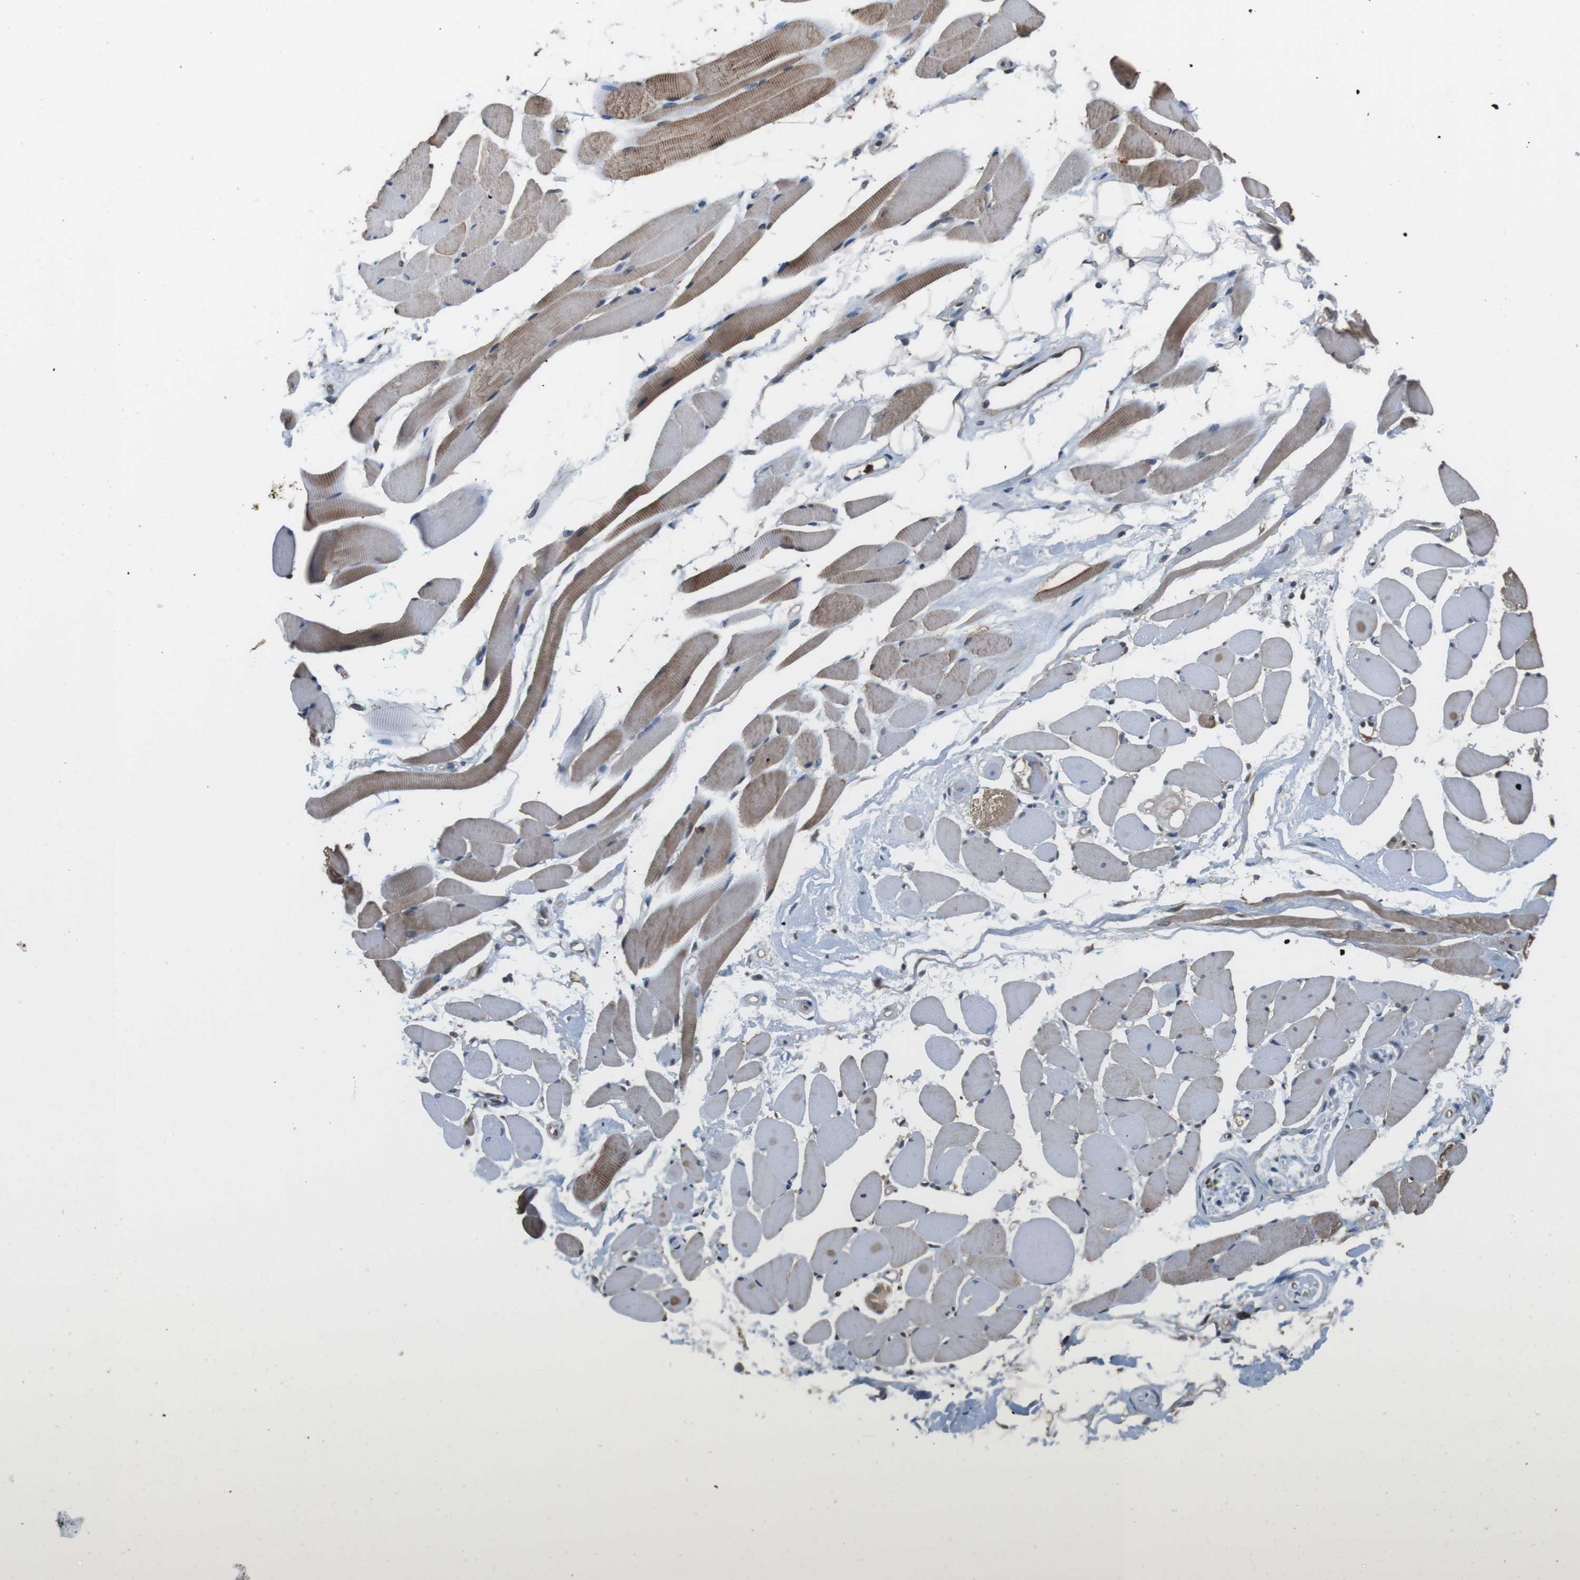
{"staining": {"intensity": "moderate", "quantity": "25%-75%", "location": "cytoplasmic/membranous"}, "tissue": "skeletal muscle", "cell_type": "Myocytes", "image_type": "normal", "snomed": [{"axis": "morphology", "description": "Normal tissue, NOS"}, {"axis": "topography", "description": "Skeletal muscle"}, {"axis": "topography", "description": "Peripheral nerve tissue"}], "caption": "Protein staining by immunohistochemistry (IHC) displays moderate cytoplasmic/membranous positivity in approximately 25%-75% of myocytes in normal skeletal muscle.", "gene": "LDHA", "patient": {"sex": "female", "age": 84}}